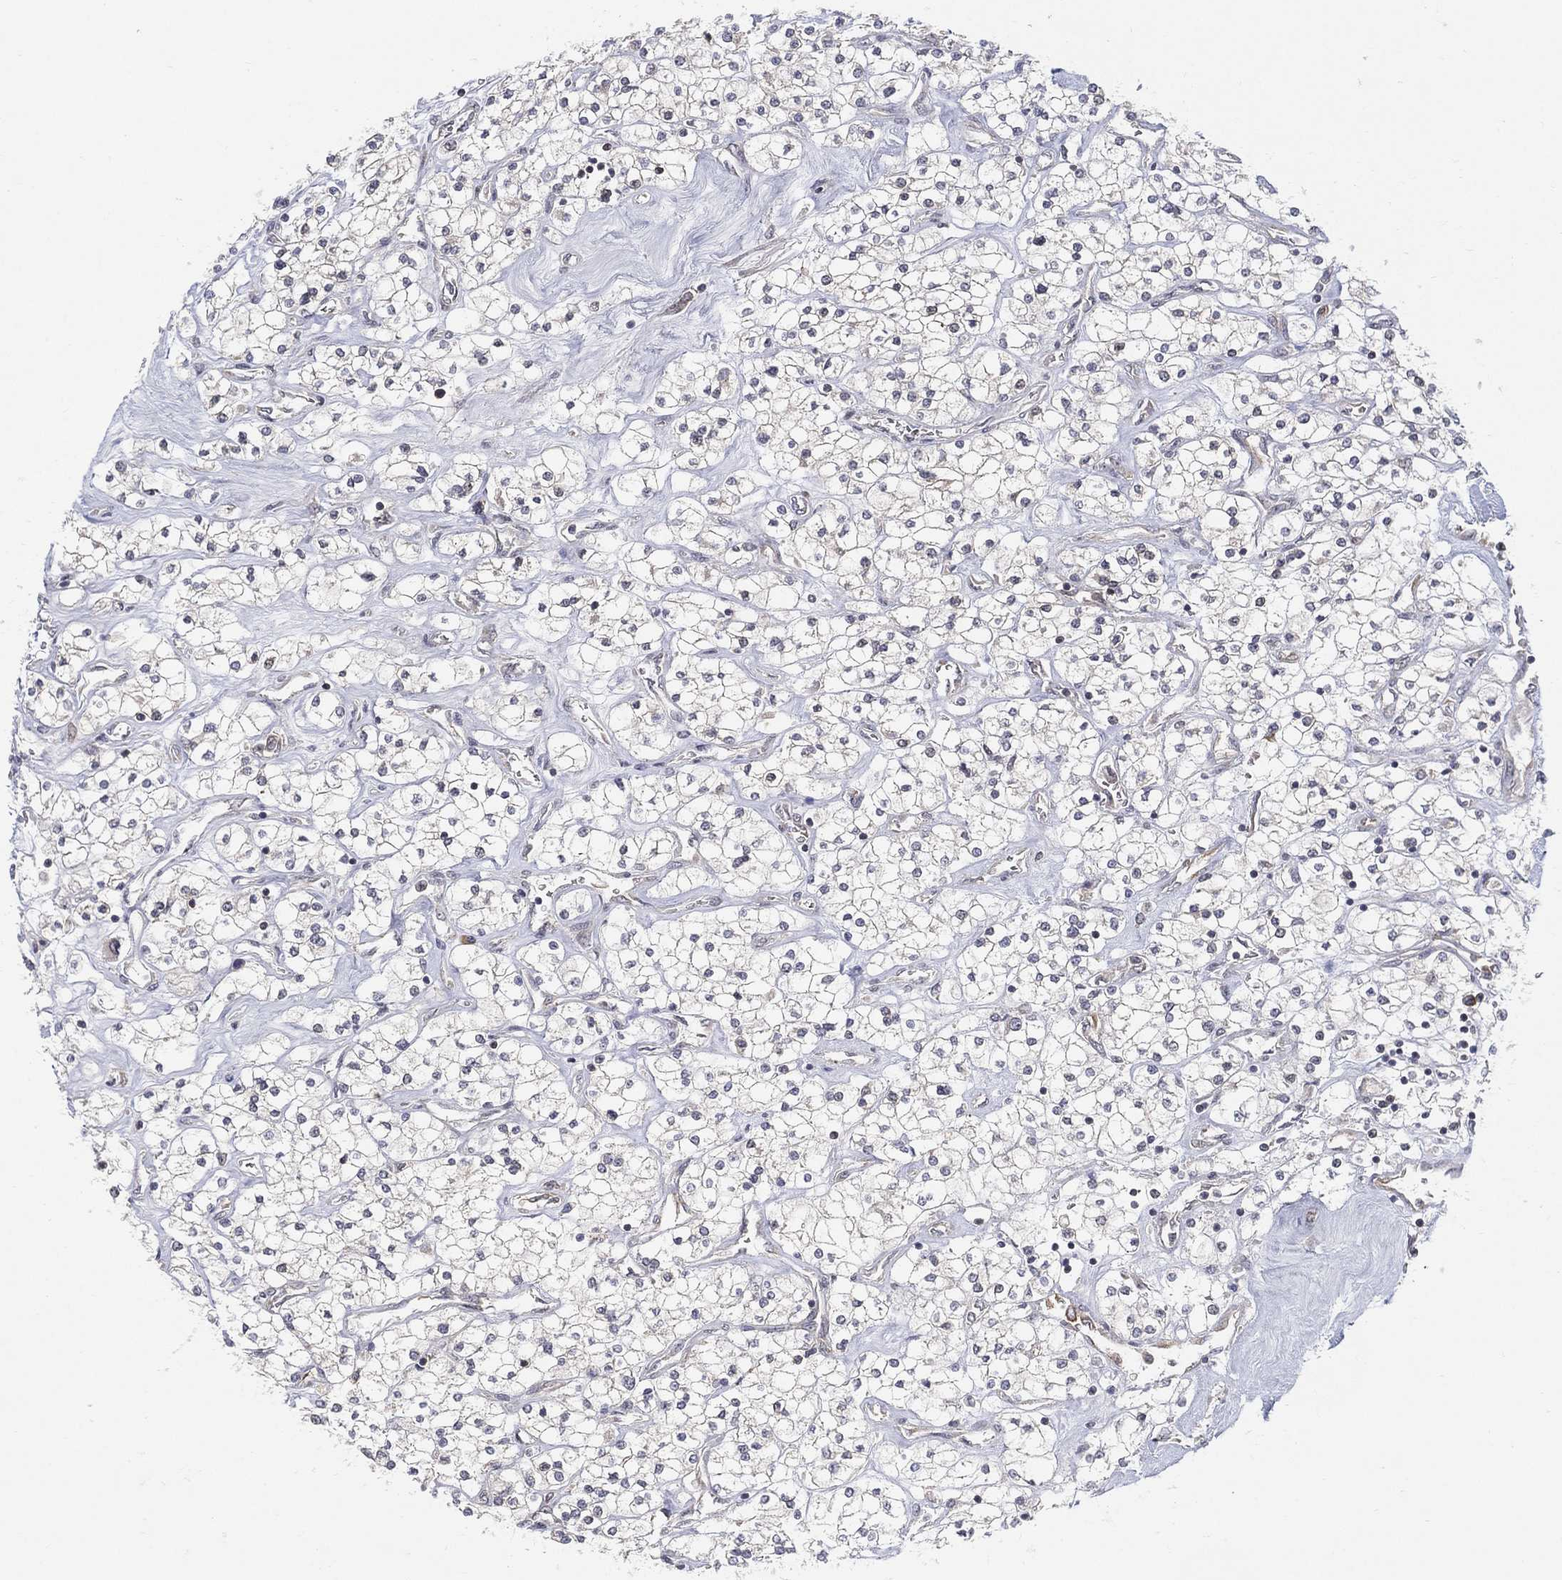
{"staining": {"intensity": "negative", "quantity": "none", "location": "none"}, "tissue": "renal cancer", "cell_type": "Tumor cells", "image_type": "cancer", "snomed": [{"axis": "morphology", "description": "Adenocarcinoma, NOS"}, {"axis": "topography", "description": "Kidney"}], "caption": "Immunohistochemical staining of renal cancer (adenocarcinoma) demonstrates no significant expression in tumor cells.", "gene": "TMTC4", "patient": {"sex": "male", "age": 80}}